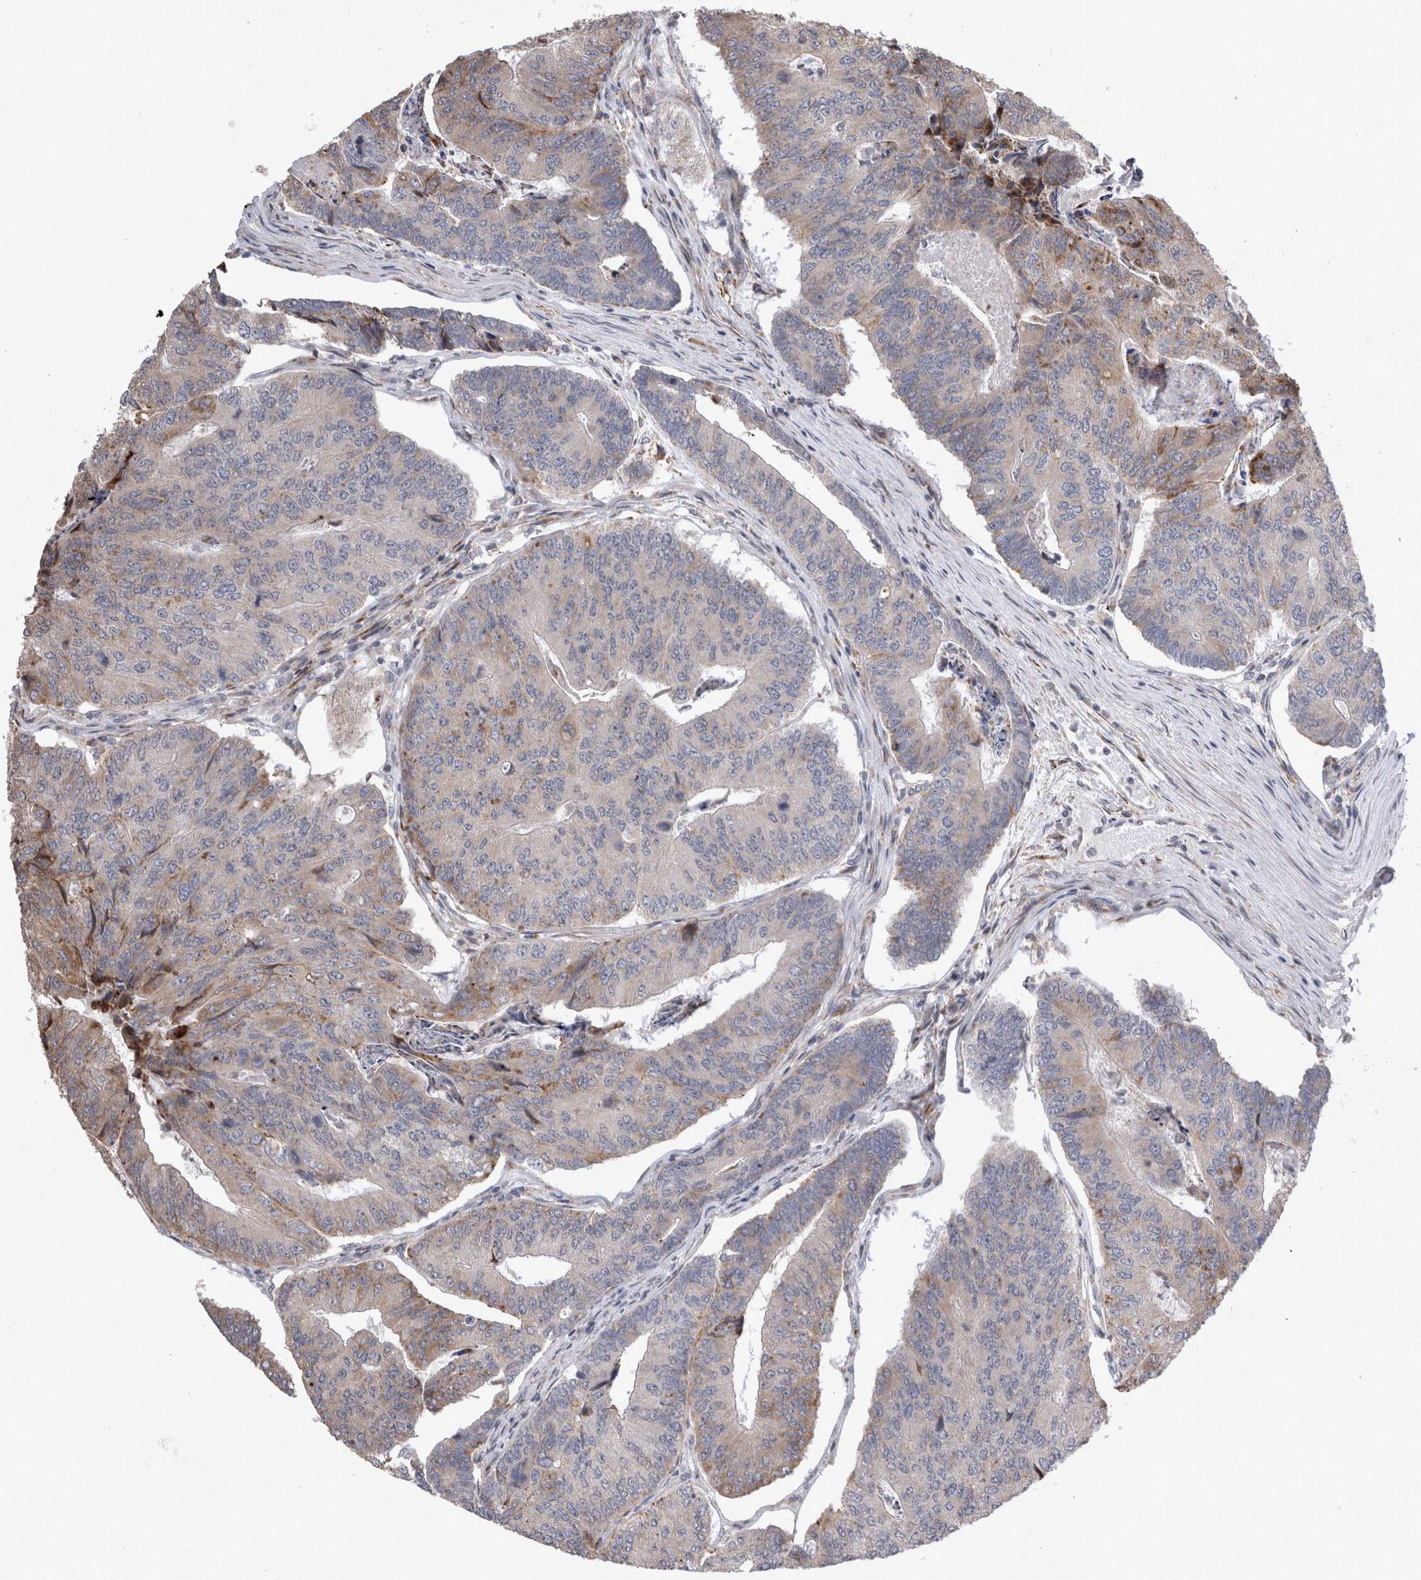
{"staining": {"intensity": "moderate", "quantity": "<25%", "location": "cytoplasmic/membranous"}, "tissue": "colorectal cancer", "cell_type": "Tumor cells", "image_type": "cancer", "snomed": [{"axis": "morphology", "description": "Adenocarcinoma, NOS"}, {"axis": "topography", "description": "Colon"}], "caption": "Human adenocarcinoma (colorectal) stained with a protein marker exhibits moderate staining in tumor cells.", "gene": "TRMT9B", "patient": {"sex": "female", "age": 67}}